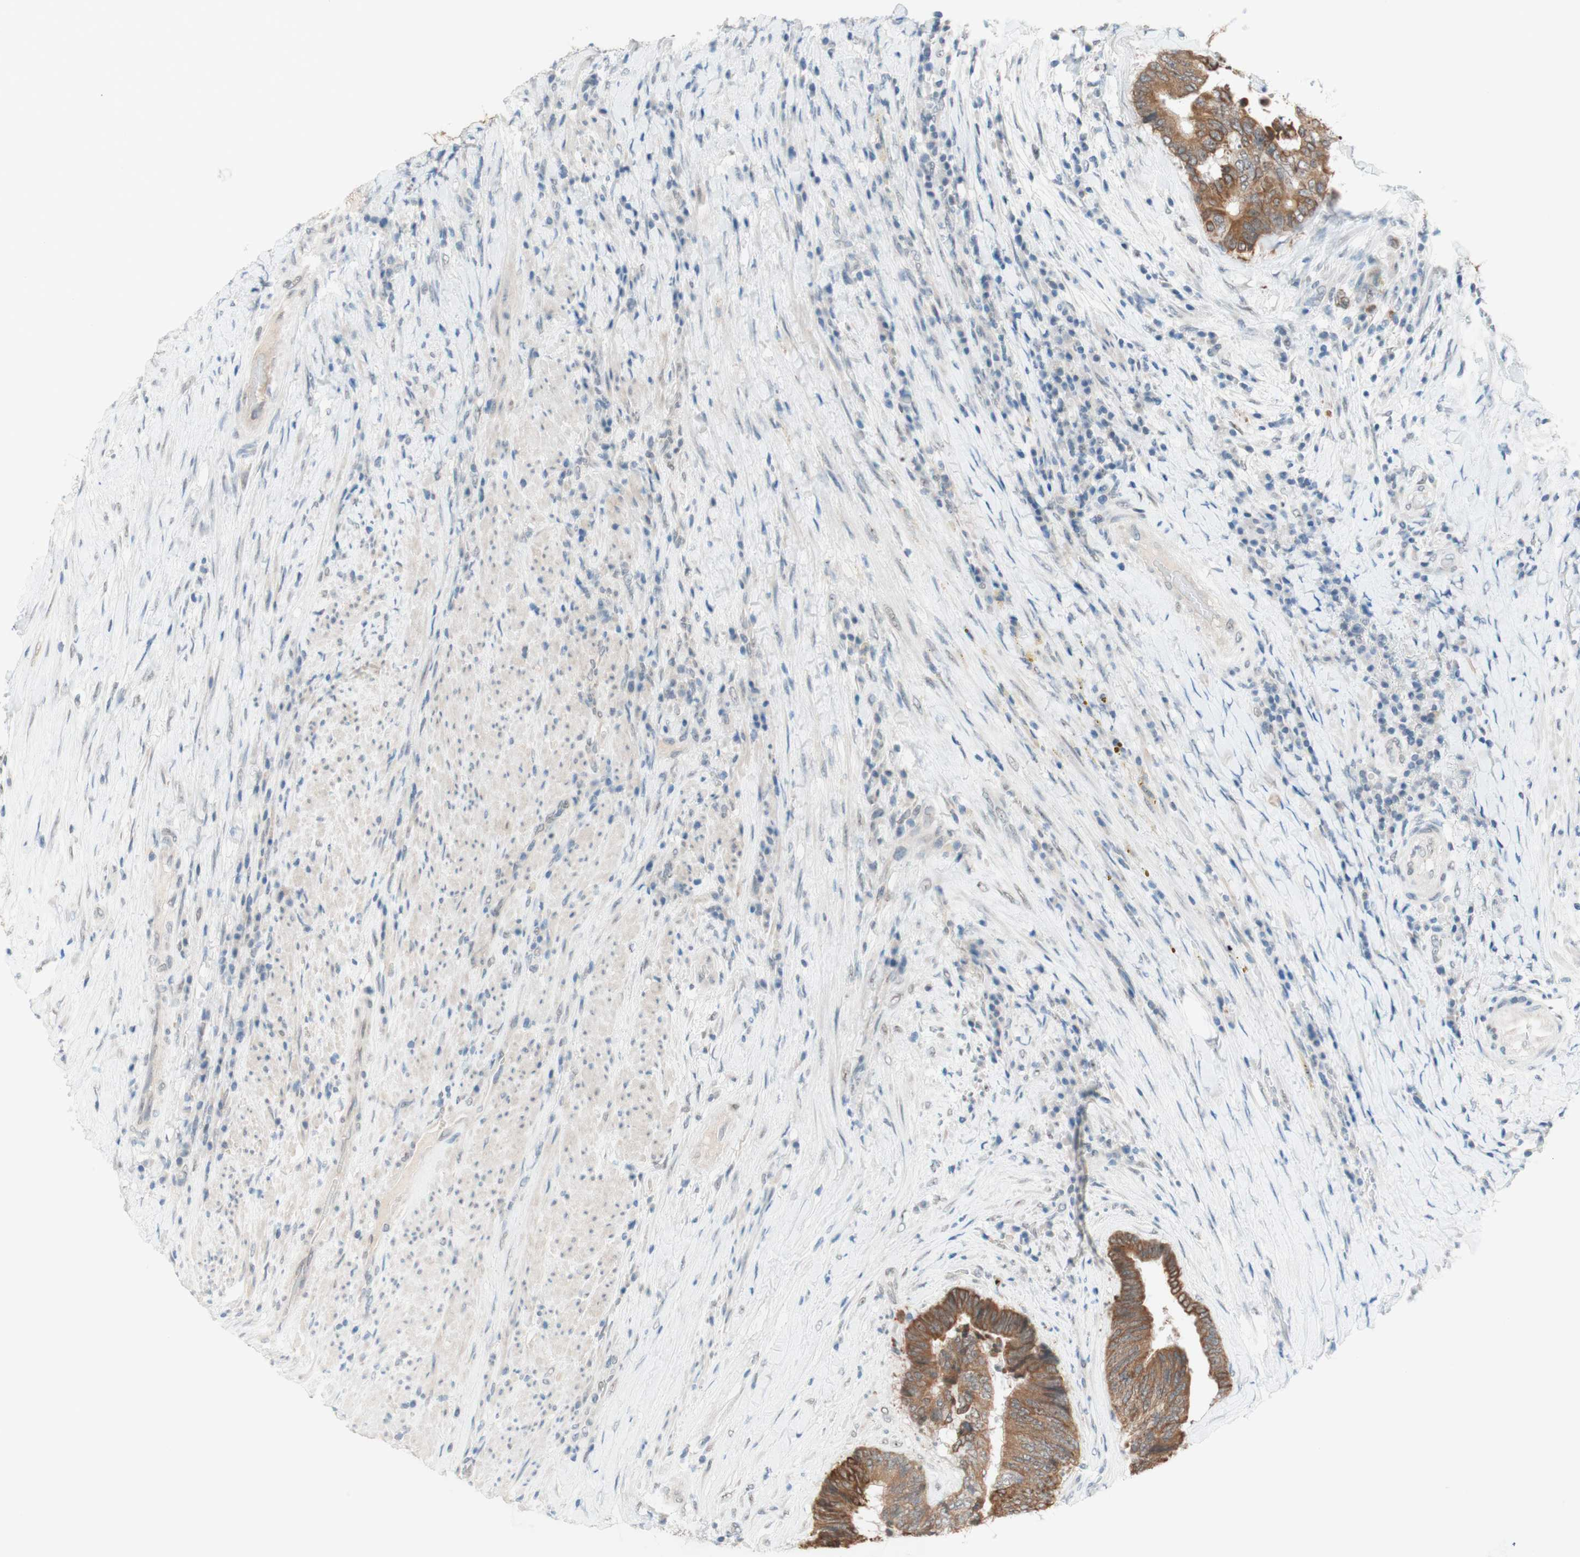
{"staining": {"intensity": "moderate", "quantity": ">75%", "location": "cytoplasmic/membranous"}, "tissue": "colorectal cancer", "cell_type": "Tumor cells", "image_type": "cancer", "snomed": [{"axis": "morphology", "description": "Adenocarcinoma, NOS"}, {"axis": "topography", "description": "Rectum"}], "caption": "The photomicrograph shows immunohistochemical staining of colorectal adenocarcinoma. There is moderate cytoplasmic/membranous positivity is present in about >75% of tumor cells.", "gene": "JPH1", "patient": {"sex": "male", "age": 72}}